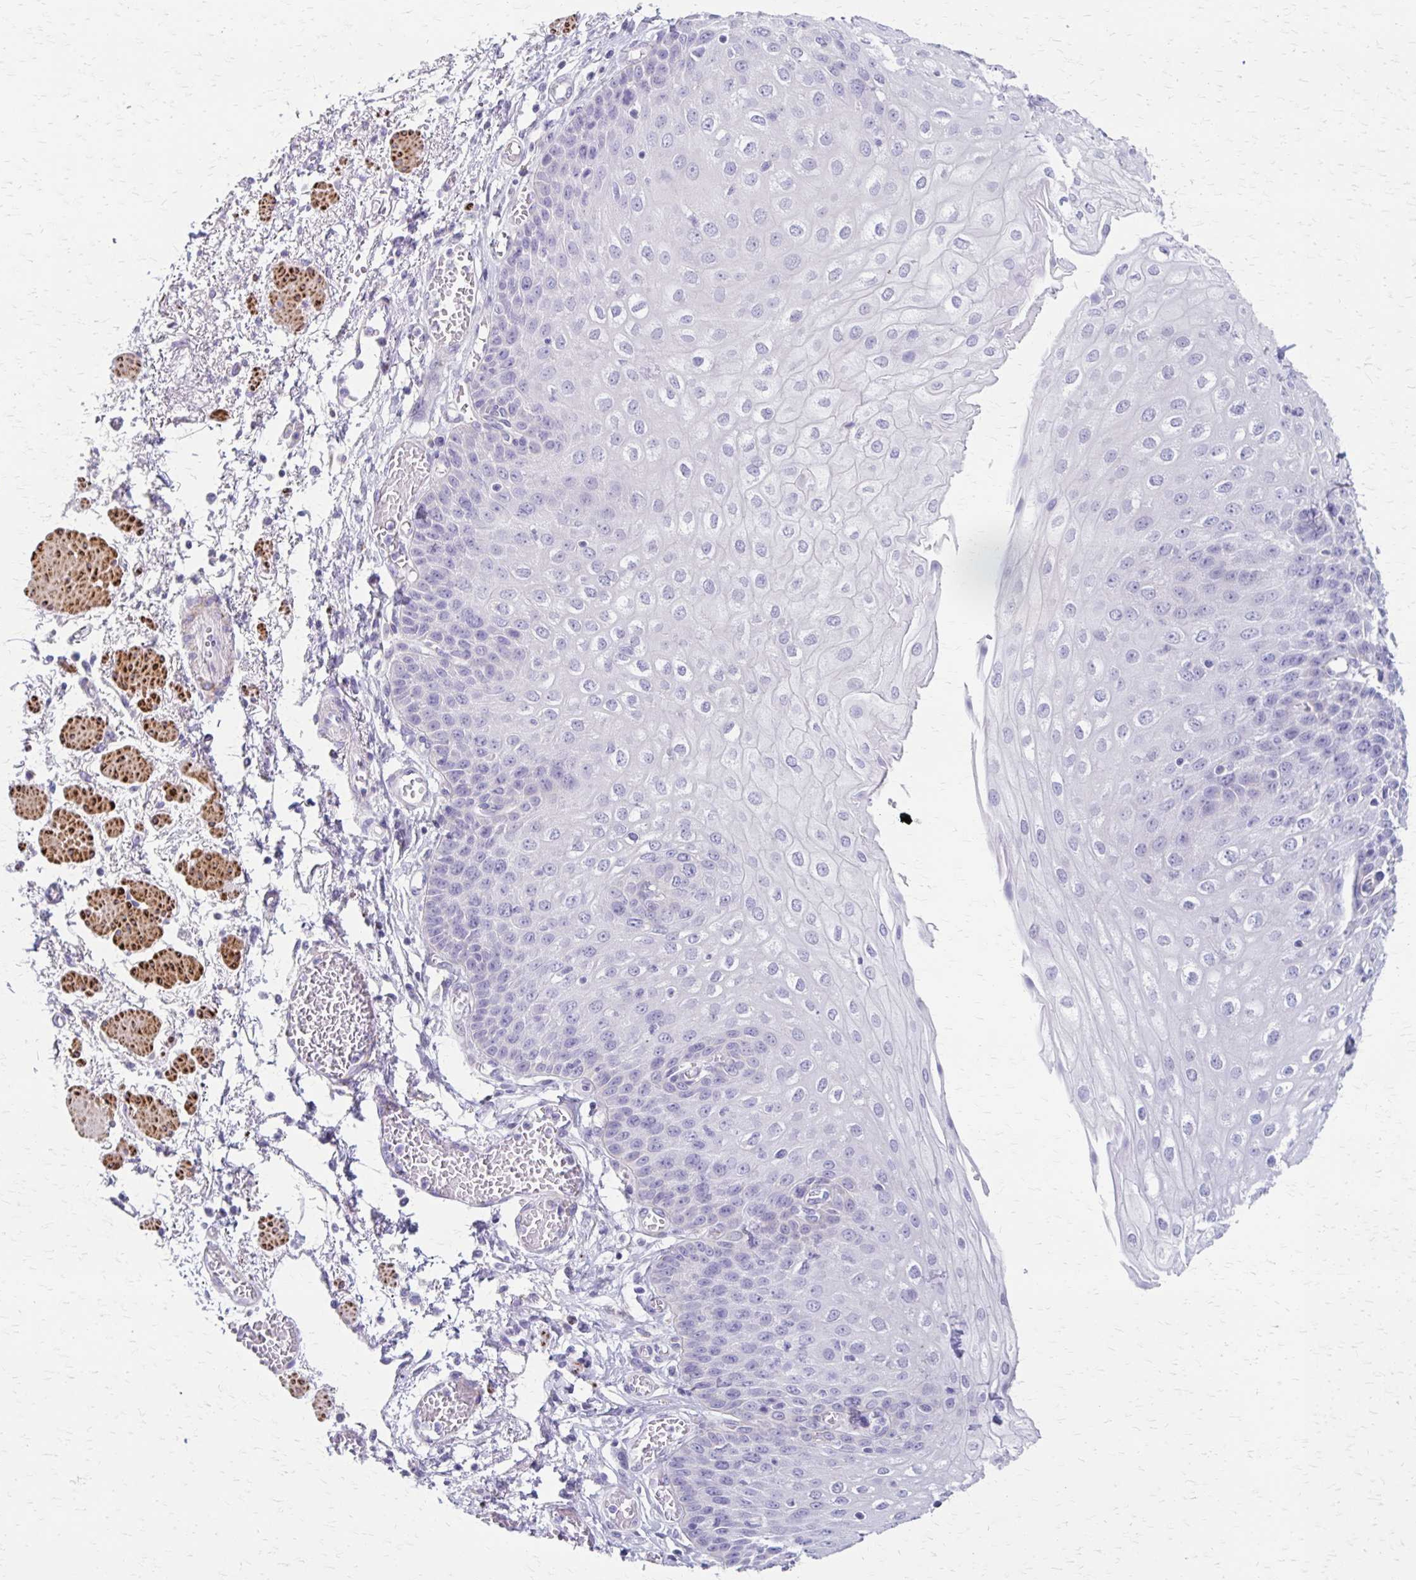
{"staining": {"intensity": "negative", "quantity": "none", "location": "none"}, "tissue": "esophagus", "cell_type": "Squamous epithelial cells", "image_type": "normal", "snomed": [{"axis": "morphology", "description": "Normal tissue, NOS"}, {"axis": "morphology", "description": "Adenocarcinoma, NOS"}, {"axis": "topography", "description": "Esophagus"}], "caption": "Immunohistochemistry image of normal esophagus: esophagus stained with DAB (3,3'-diaminobenzidine) reveals no significant protein positivity in squamous epithelial cells.", "gene": "ZSCAN5B", "patient": {"sex": "male", "age": 81}}